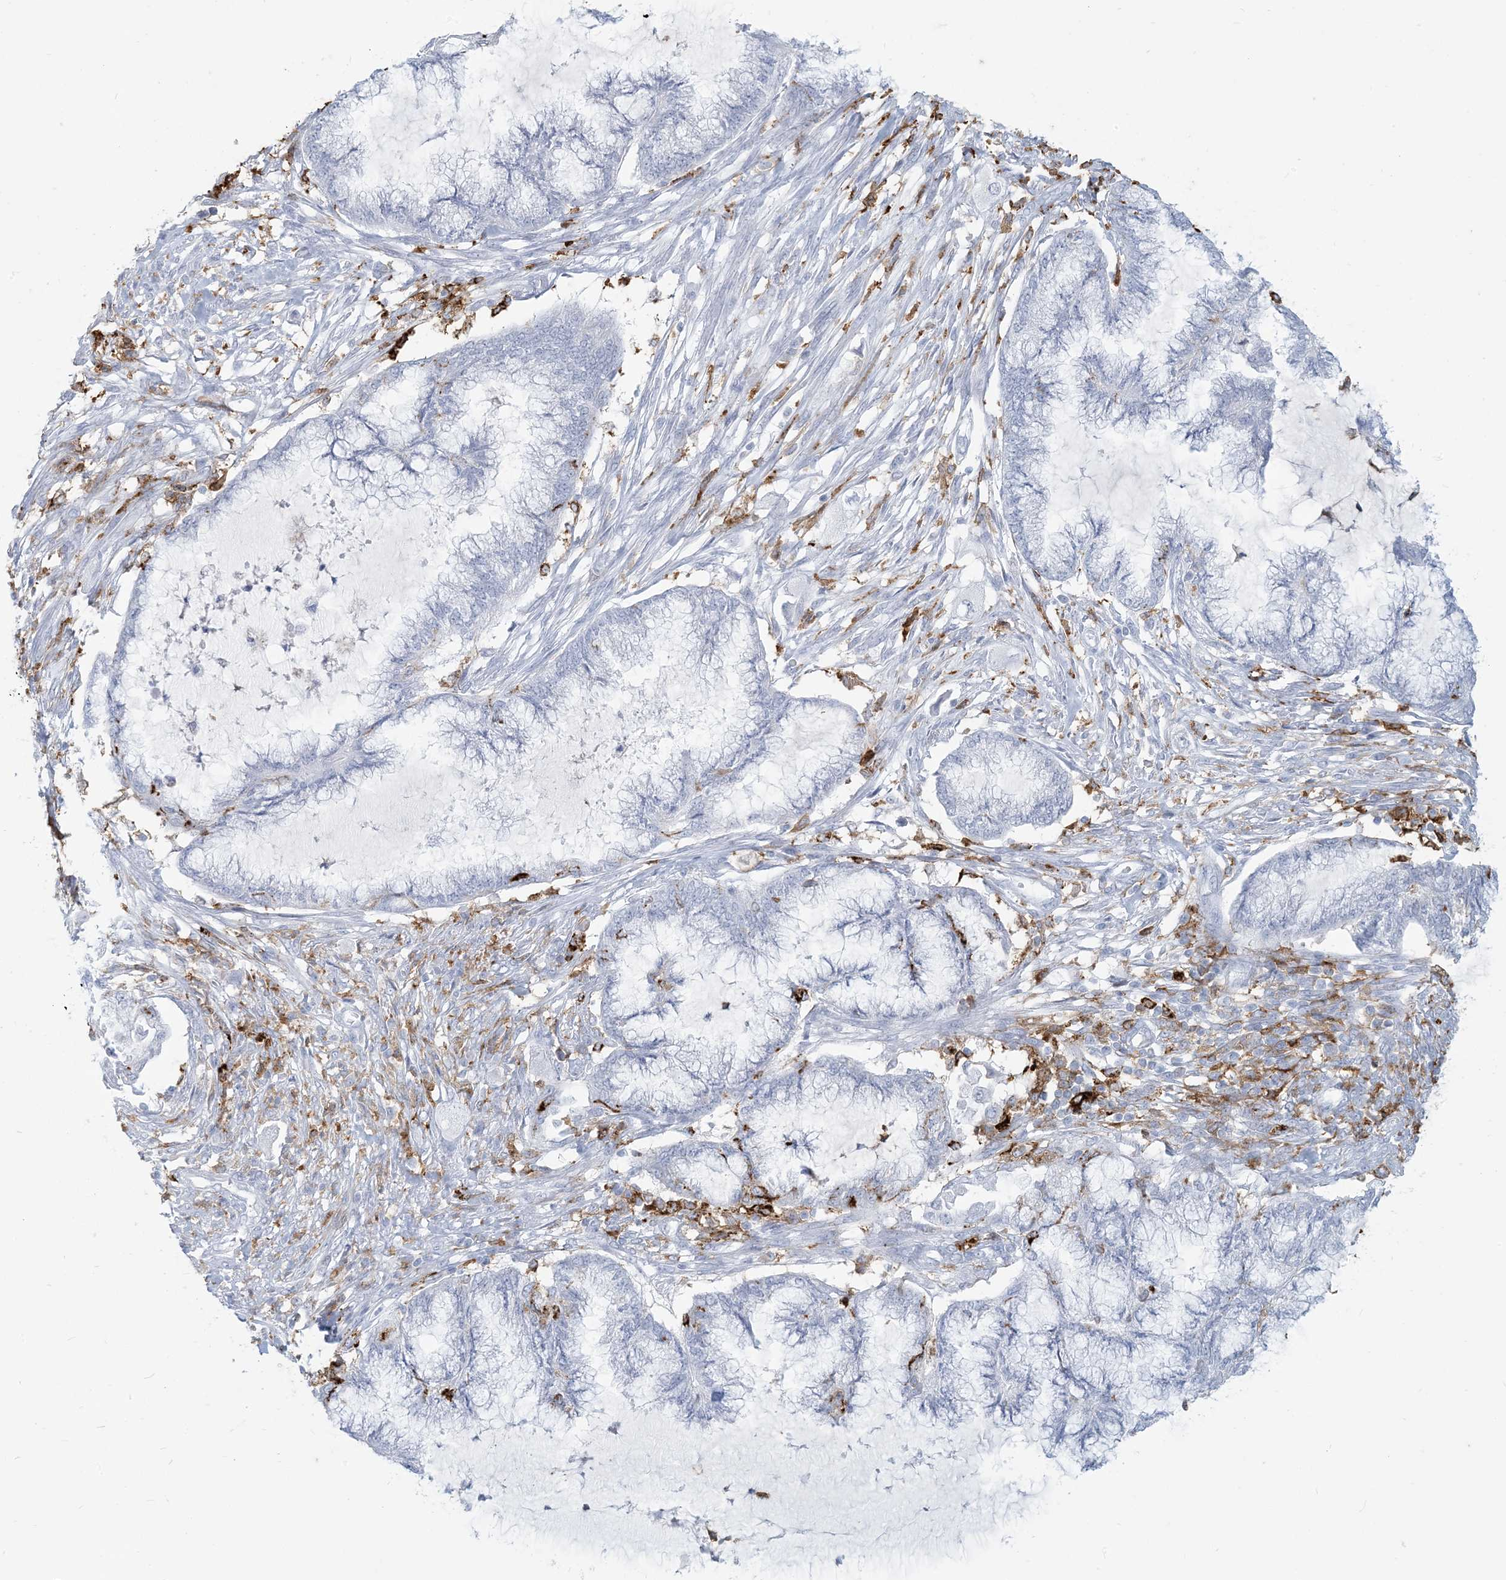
{"staining": {"intensity": "negative", "quantity": "none", "location": "none"}, "tissue": "endometrial cancer", "cell_type": "Tumor cells", "image_type": "cancer", "snomed": [{"axis": "morphology", "description": "Adenocarcinoma, NOS"}, {"axis": "topography", "description": "Endometrium"}], "caption": "Adenocarcinoma (endometrial) stained for a protein using immunohistochemistry reveals no staining tumor cells.", "gene": "HLA-DRB1", "patient": {"sex": "female", "age": 86}}